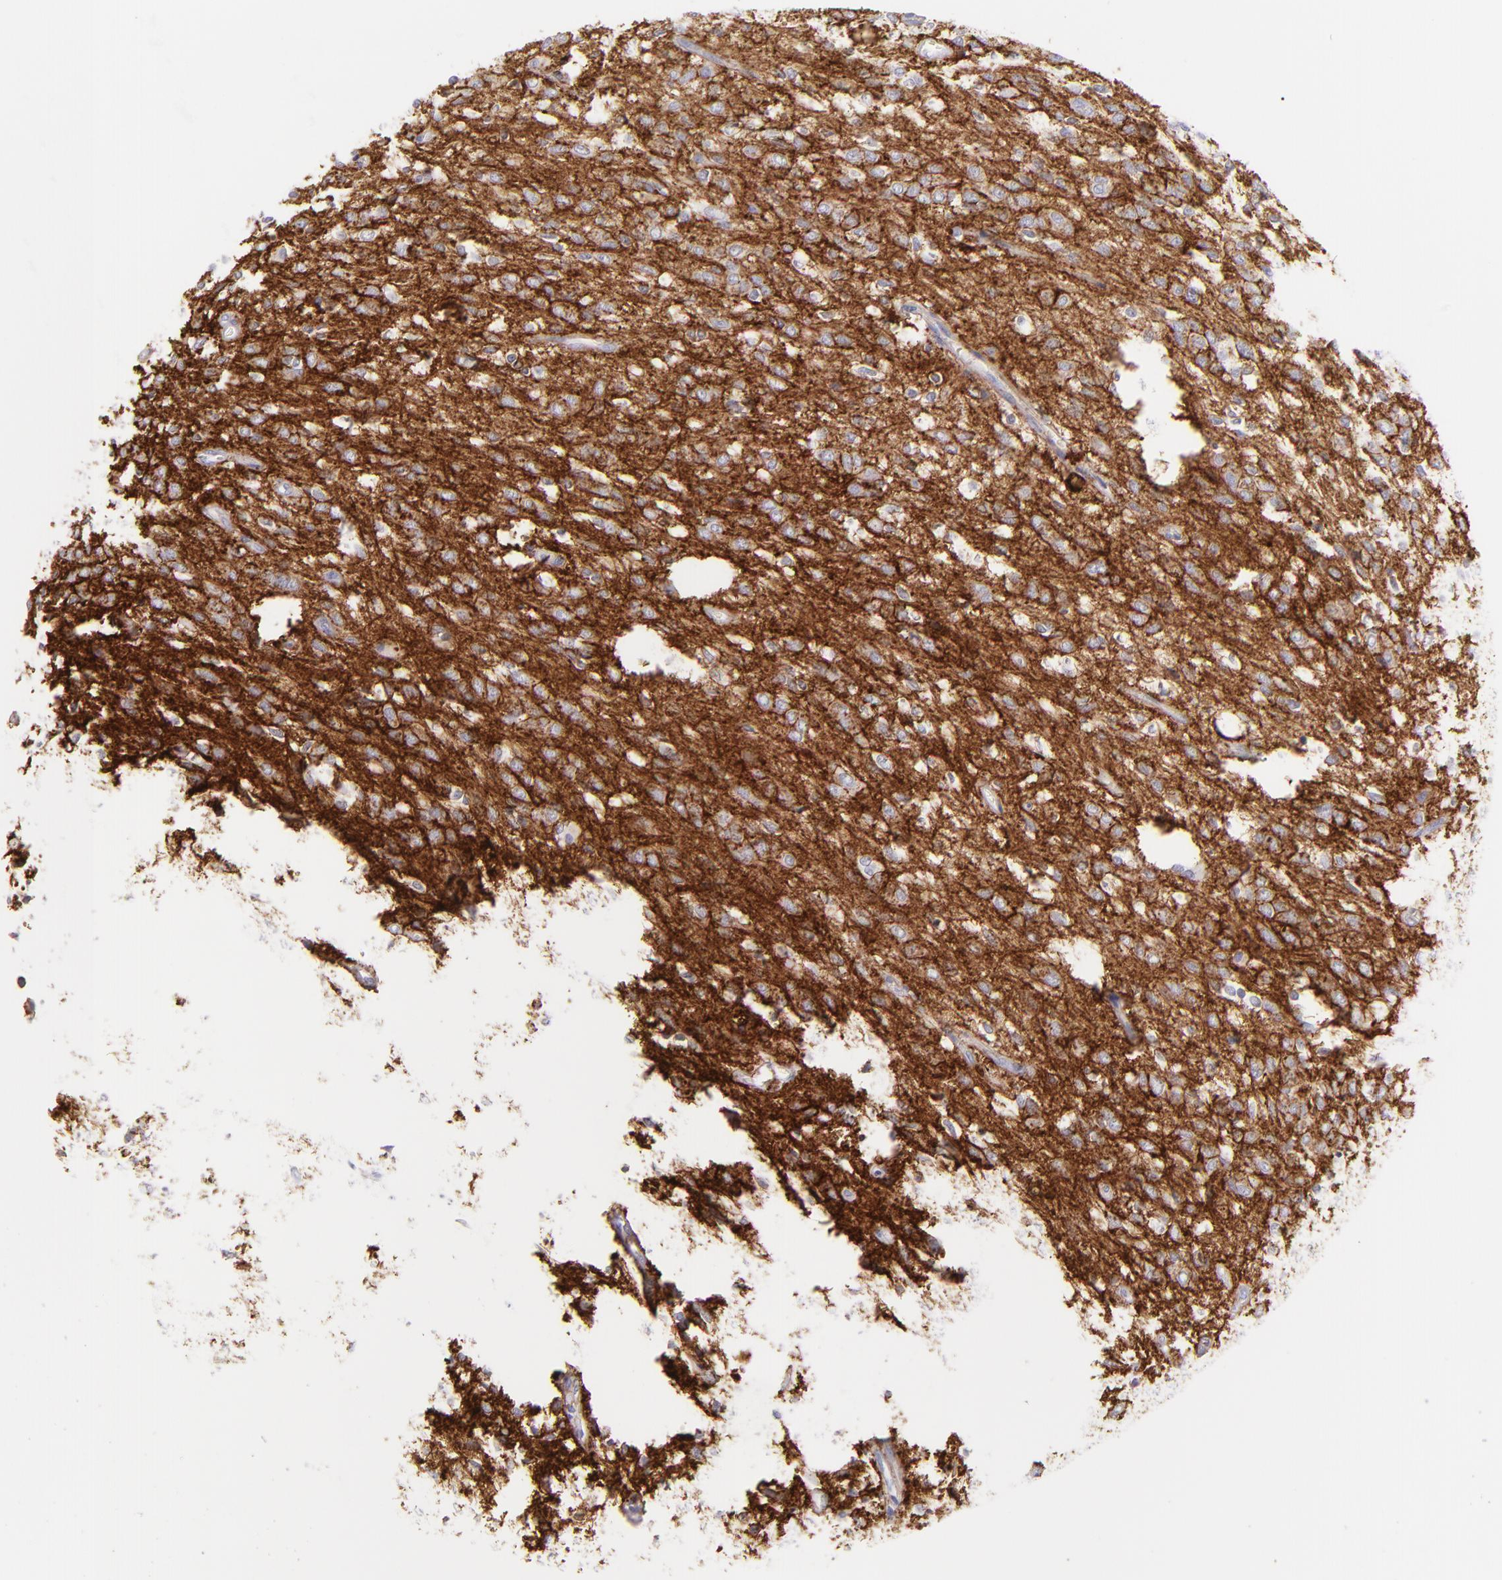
{"staining": {"intensity": "moderate", "quantity": "25%-75%", "location": "cytoplasmic/membranous"}, "tissue": "glioma", "cell_type": "Tumor cells", "image_type": "cancer", "snomed": [{"axis": "morphology", "description": "Glioma, malignant, Low grade"}, {"axis": "topography", "description": "Brain"}], "caption": "There is medium levels of moderate cytoplasmic/membranous positivity in tumor cells of malignant glioma (low-grade), as demonstrated by immunohistochemical staining (brown color).", "gene": "CD81", "patient": {"sex": "female", "age": 15}}